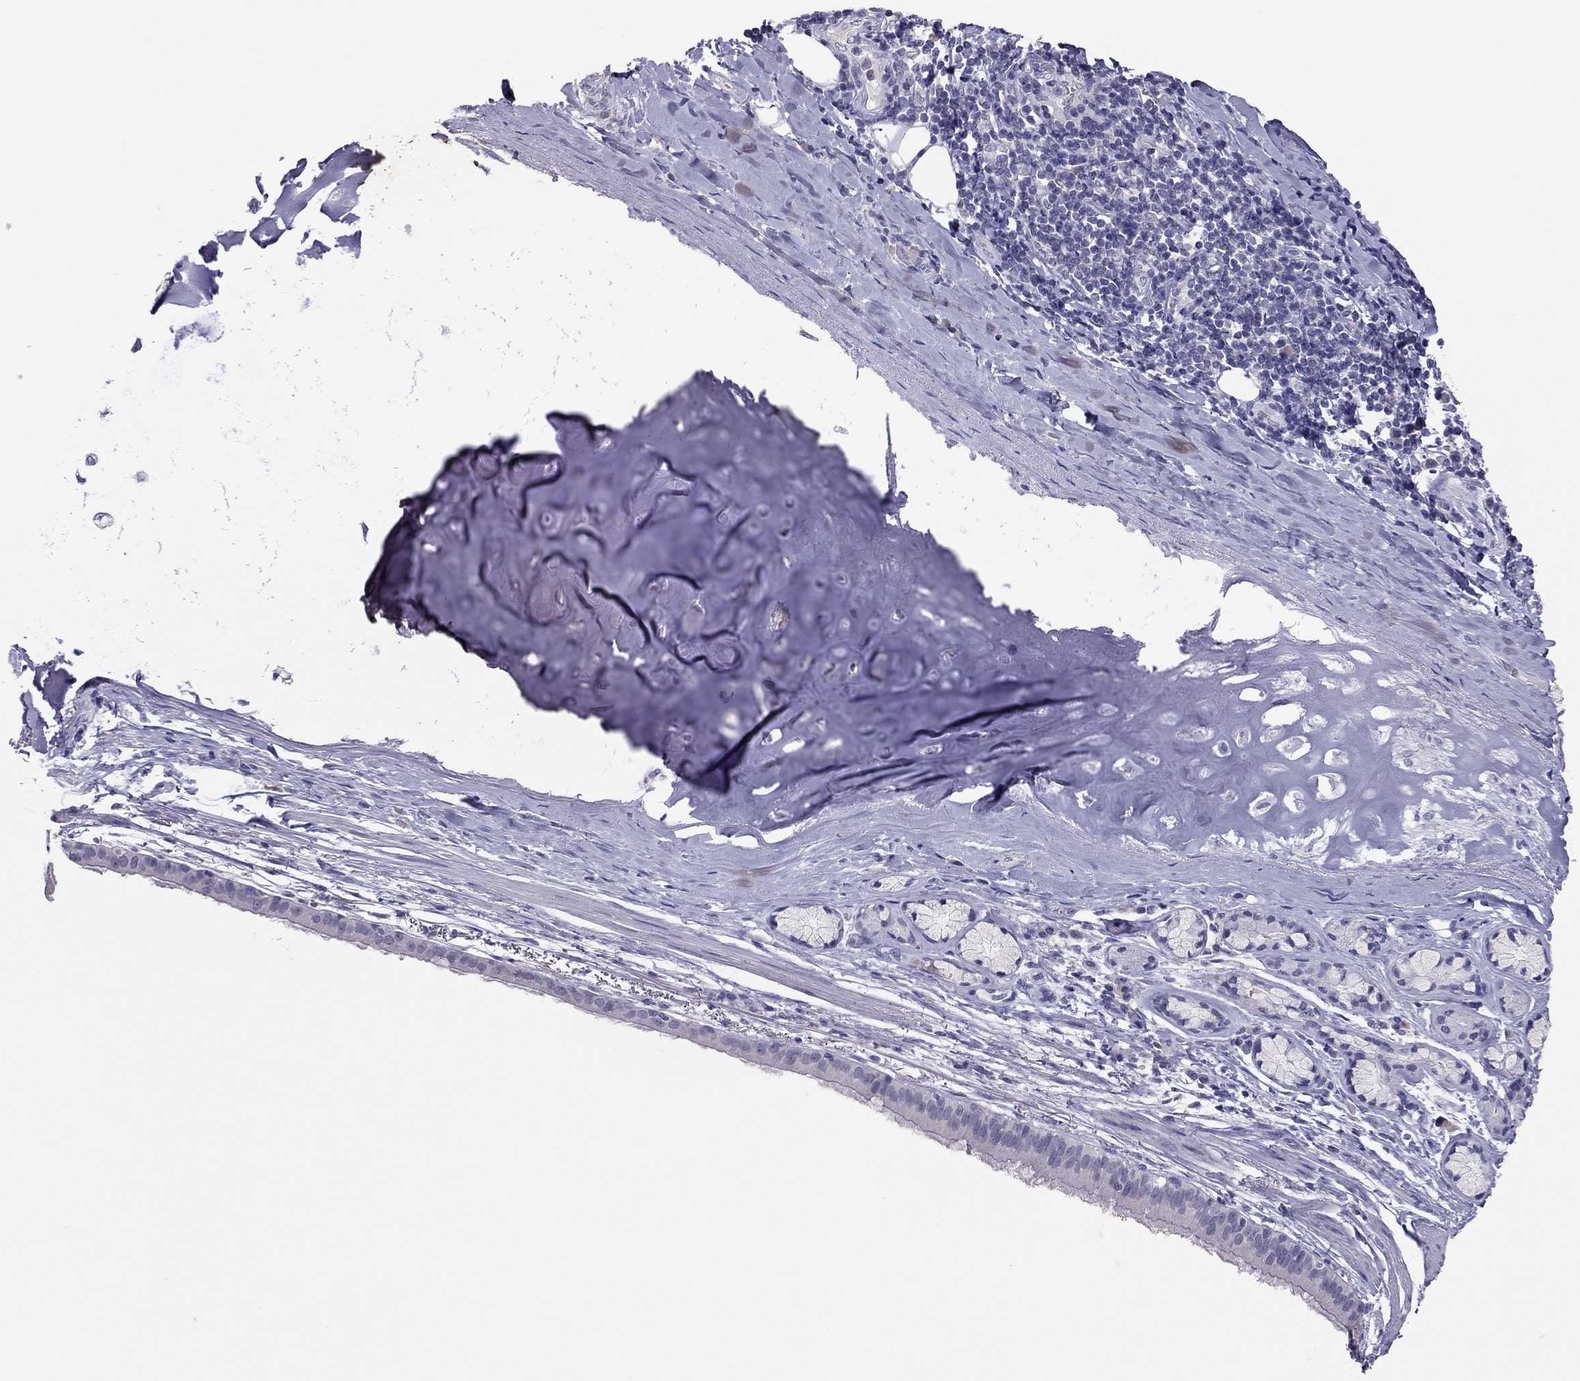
{"staining": {"intensity": "negative", "quantity": "none", "location": "none"}, "tissue": "bronchus", "cell_type": "Respiratory epithelial cells", "image_type": "normal", "snomed": [{"axis": "morphology", "description": "Normal tissue, NOS"}, {"axis": "morphology", "description": "Squamous cell carcinoma, NOS"}, {"axis": "topography", "description": "Bronchus"}, {"axis": "topography", "description": "Lung"}], "caption": "An IHC histopathology image of unremarkable bronchus is shown. There is no staining in respiratory epithelial cells of bronchus.", "gene": "ADORA2A", "patient": {"sex": "male", "age": 69}}